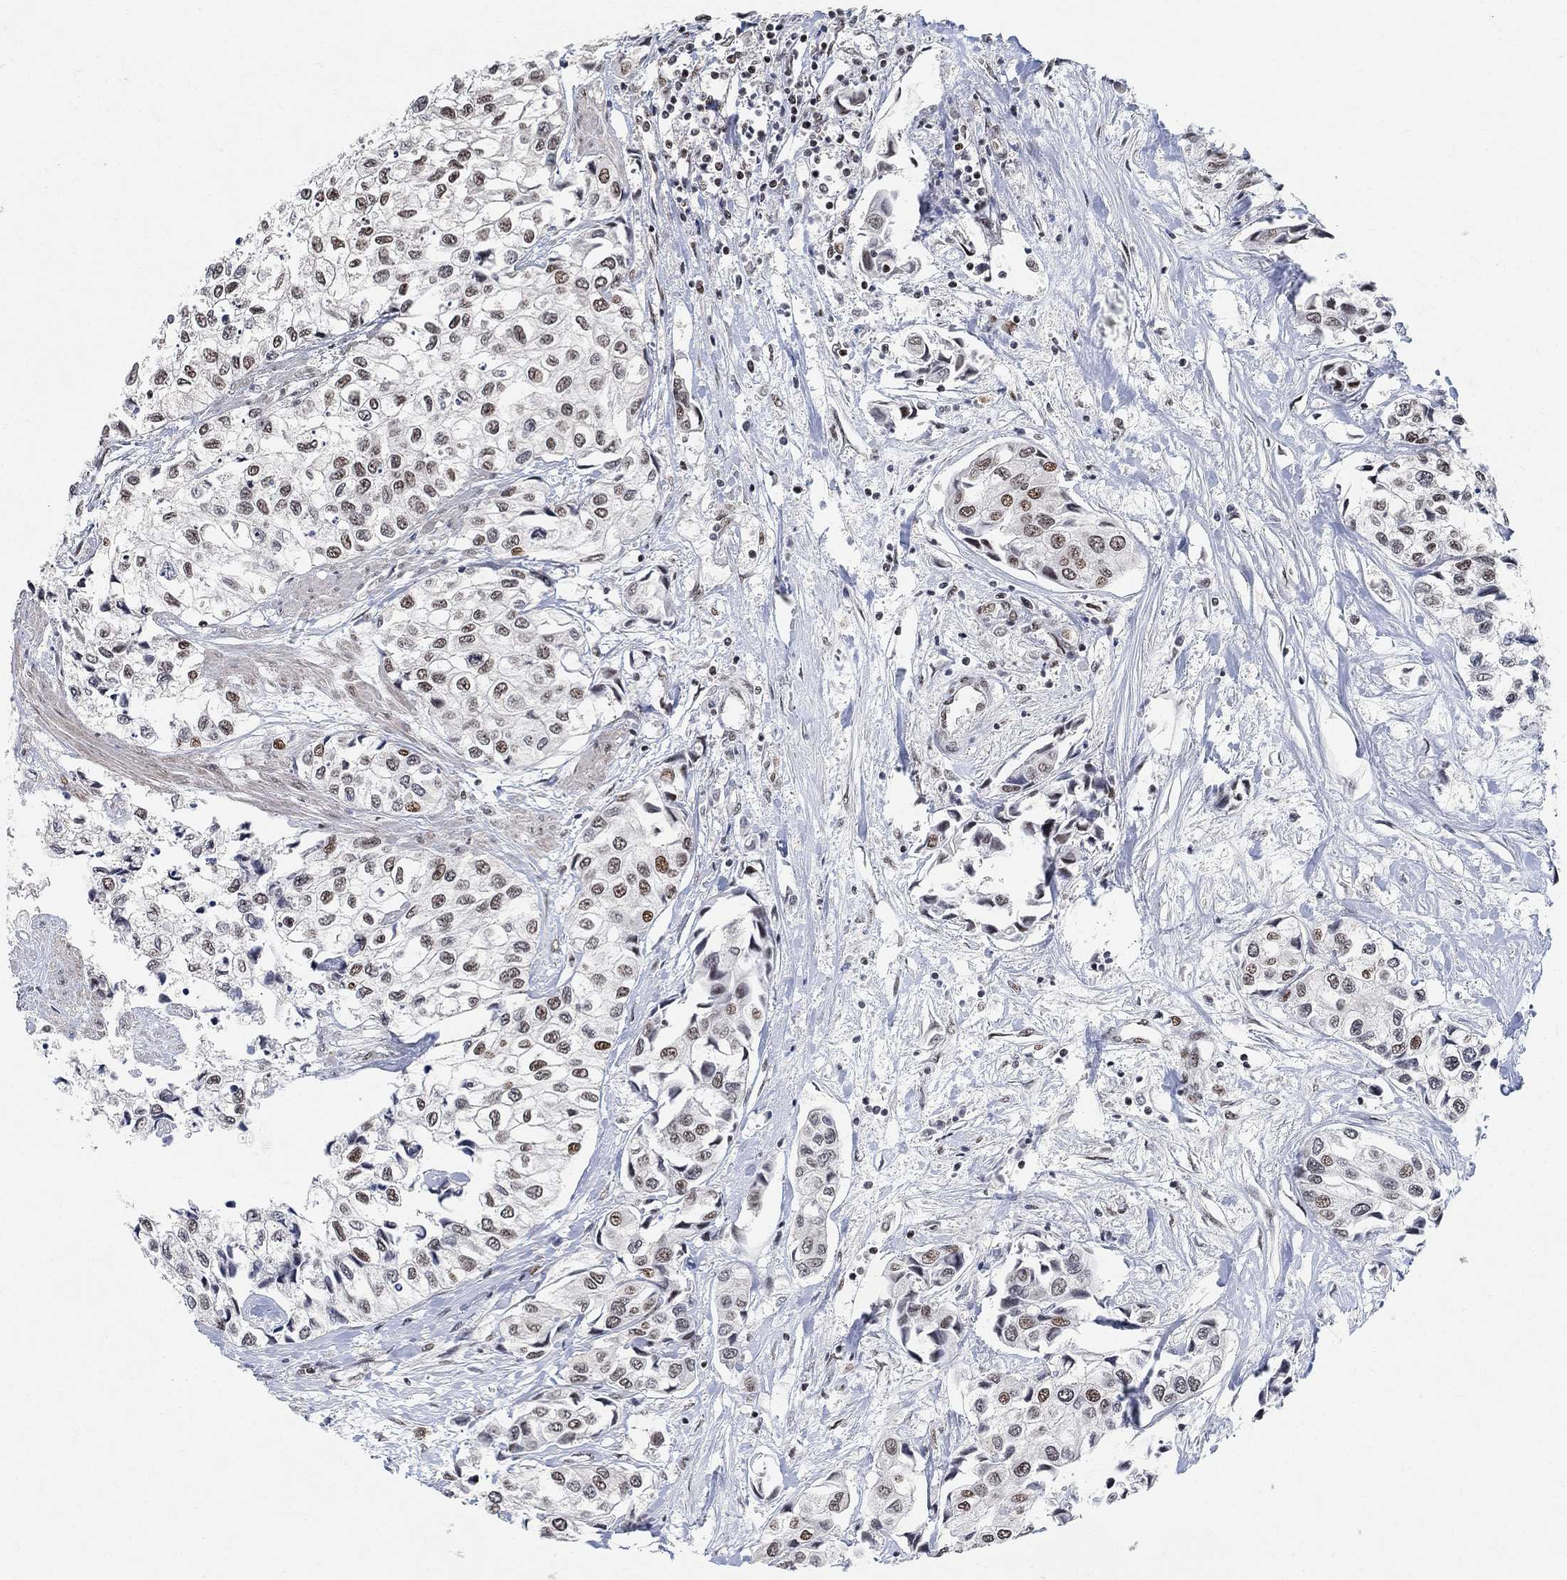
{"staining": {"intensity": "moderate", "quantity": "25%-75%", "location": "nuclear"}, "tissue": "urothelial cancer", "cell_type": "Tumor cells", "image_type": "cancer", "snomed": [{"axis": "morphology", "description": "Urothelial carcinoma, High grade"}, {"axis": "topography", "description": "Urinary bladder"}], "caption": "Brown immunohistochemical staining in urothelial cancer displays moderate nuclear expression in about 25%-75% of tumor cells.", "gene": "E4F1", "patient": {"sex": "male", "age": 73}}